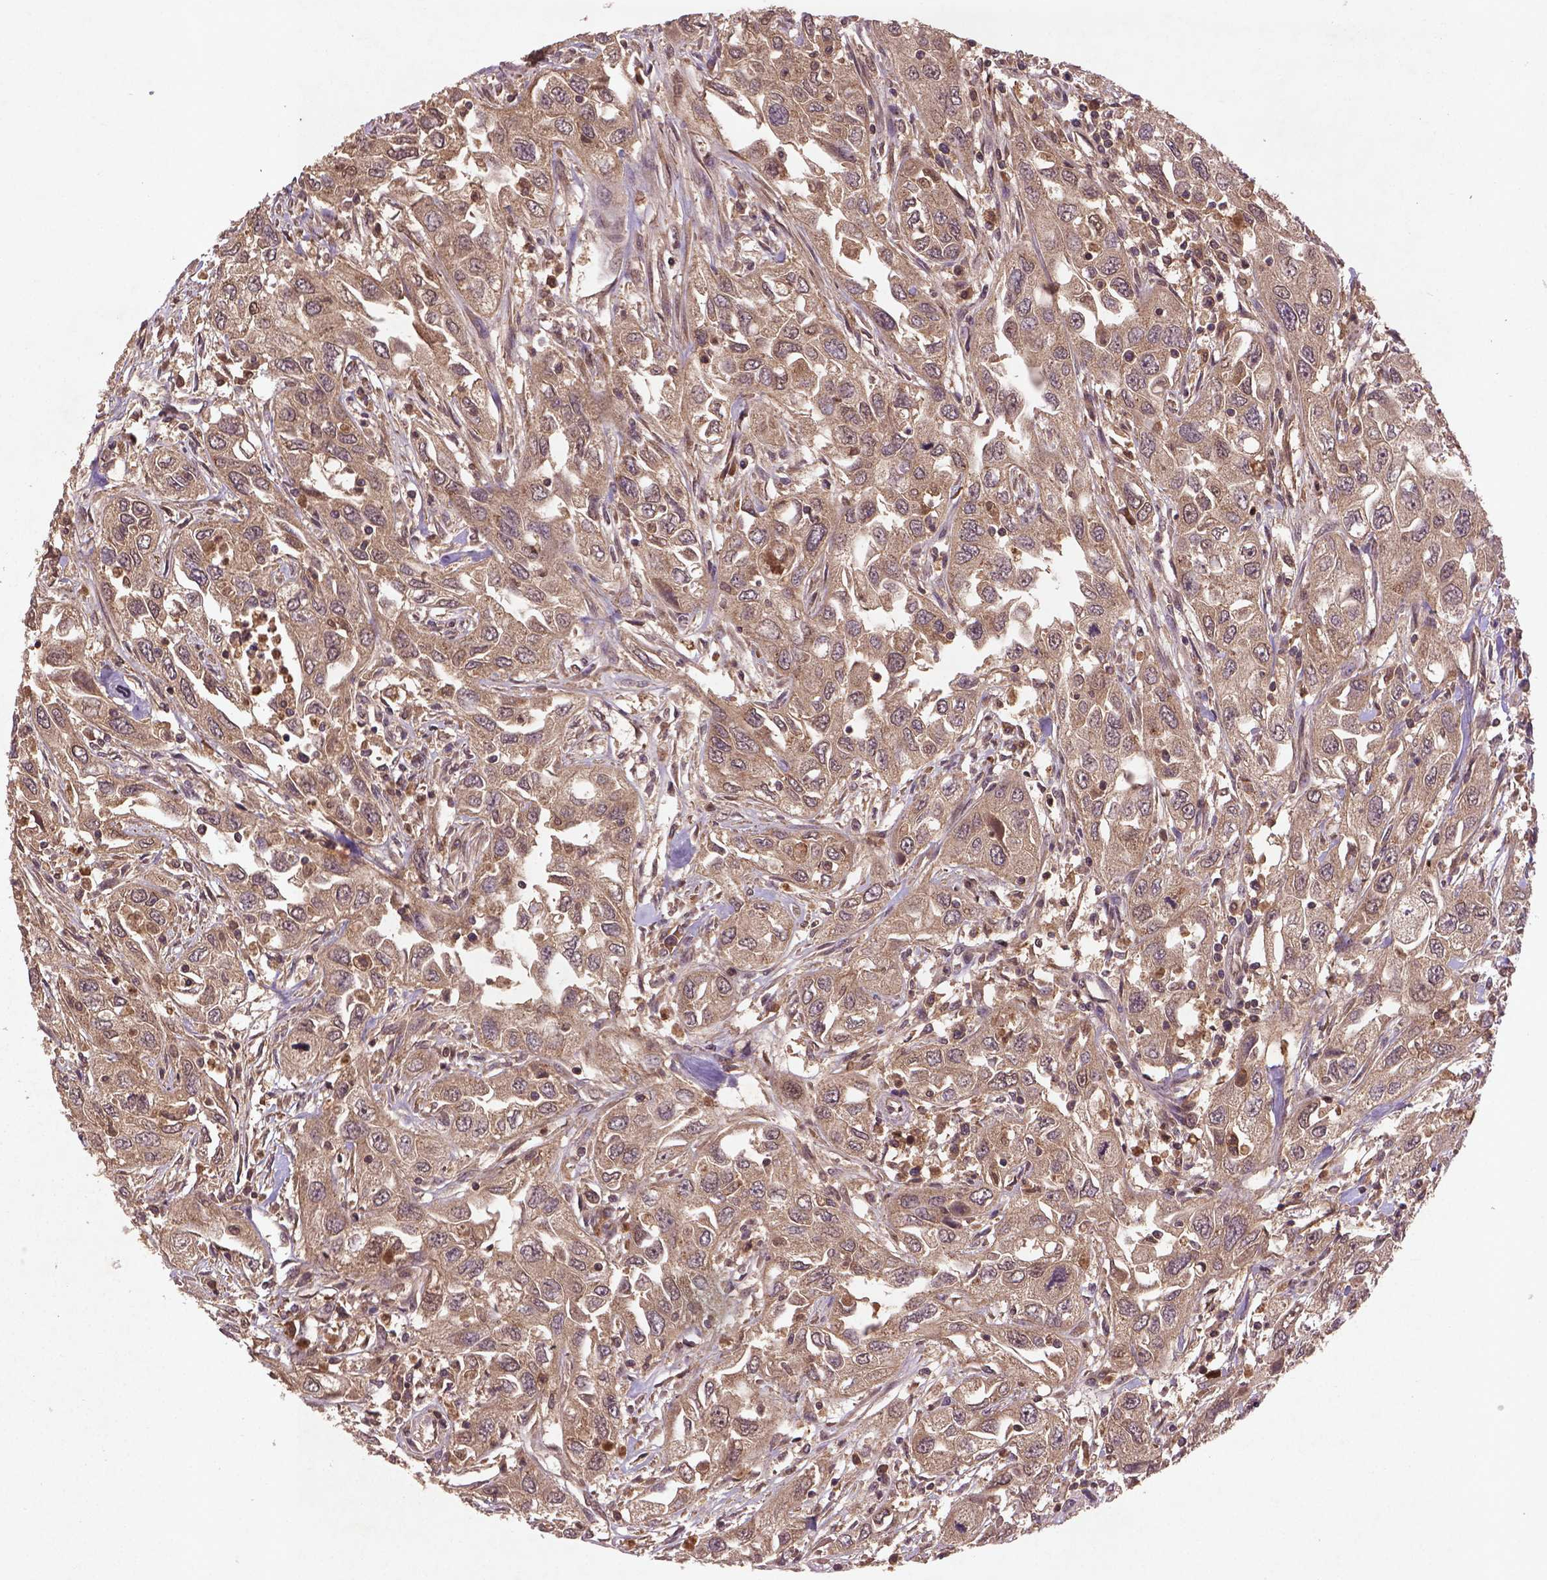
{"staining": {"intensity": "moderate", "quantity": ">75%", "location": "cytoplasmic/membranous,nuclear"}, "tissue": "urothelial cancer", "cell_type": "Tumor cells", "image_type": "cancer", "snomed": [{"axis": "morphology", "description": "Urothelial carcinoma, High grade"}, {"axis": "topography", "description": "Urinary bladder"}], "caption": "Protein analysis of urothelial cancer tissue displays moderate cytoplasmic/membranous and nuclear expression in about >75% of tumor cells. The staining is performed using DAB (3,3'-diaminobenzidine) brown chromogen to label protein expression. The nuclei are counter-stained blue using hematoxylin.", "gene": "NIPAL2", "patient": {"sex": "male", "age": 76}}